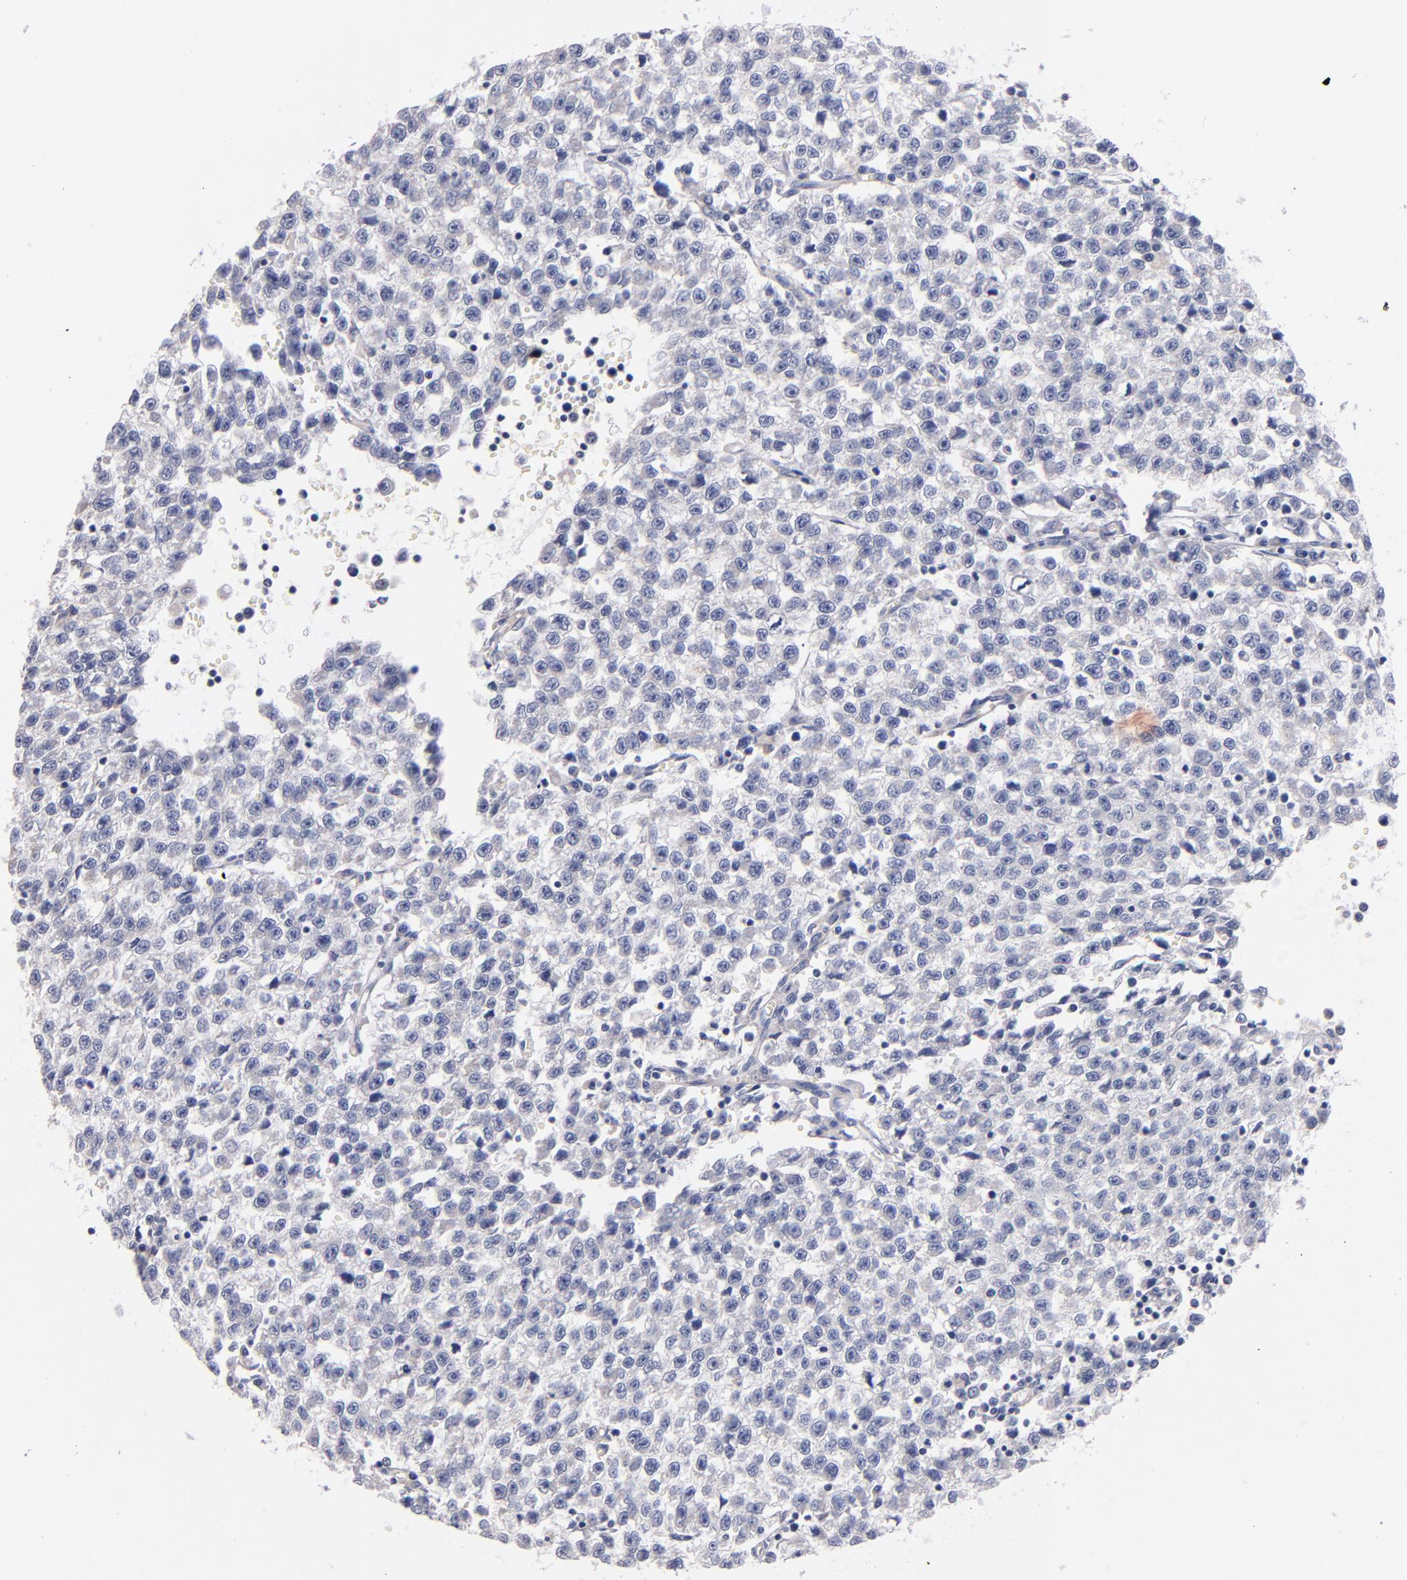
{"staining": {"intensity": "negative", "quantity": "none", "location": "none"}, "tissue": "testis cancer", "cell_type": "Tumor cells", "image_type": "cancer", "snomed": [{"axis": "morphology", "description": "Seminoma, NOS"}, {"axis": "topography", "description": "Testis"}], "caption": "Tumor cells are negative for brown protein staining in seminoma (testis).", "gene": "CNTNAP2", "patient": {"sex": "male", "age": 35}}